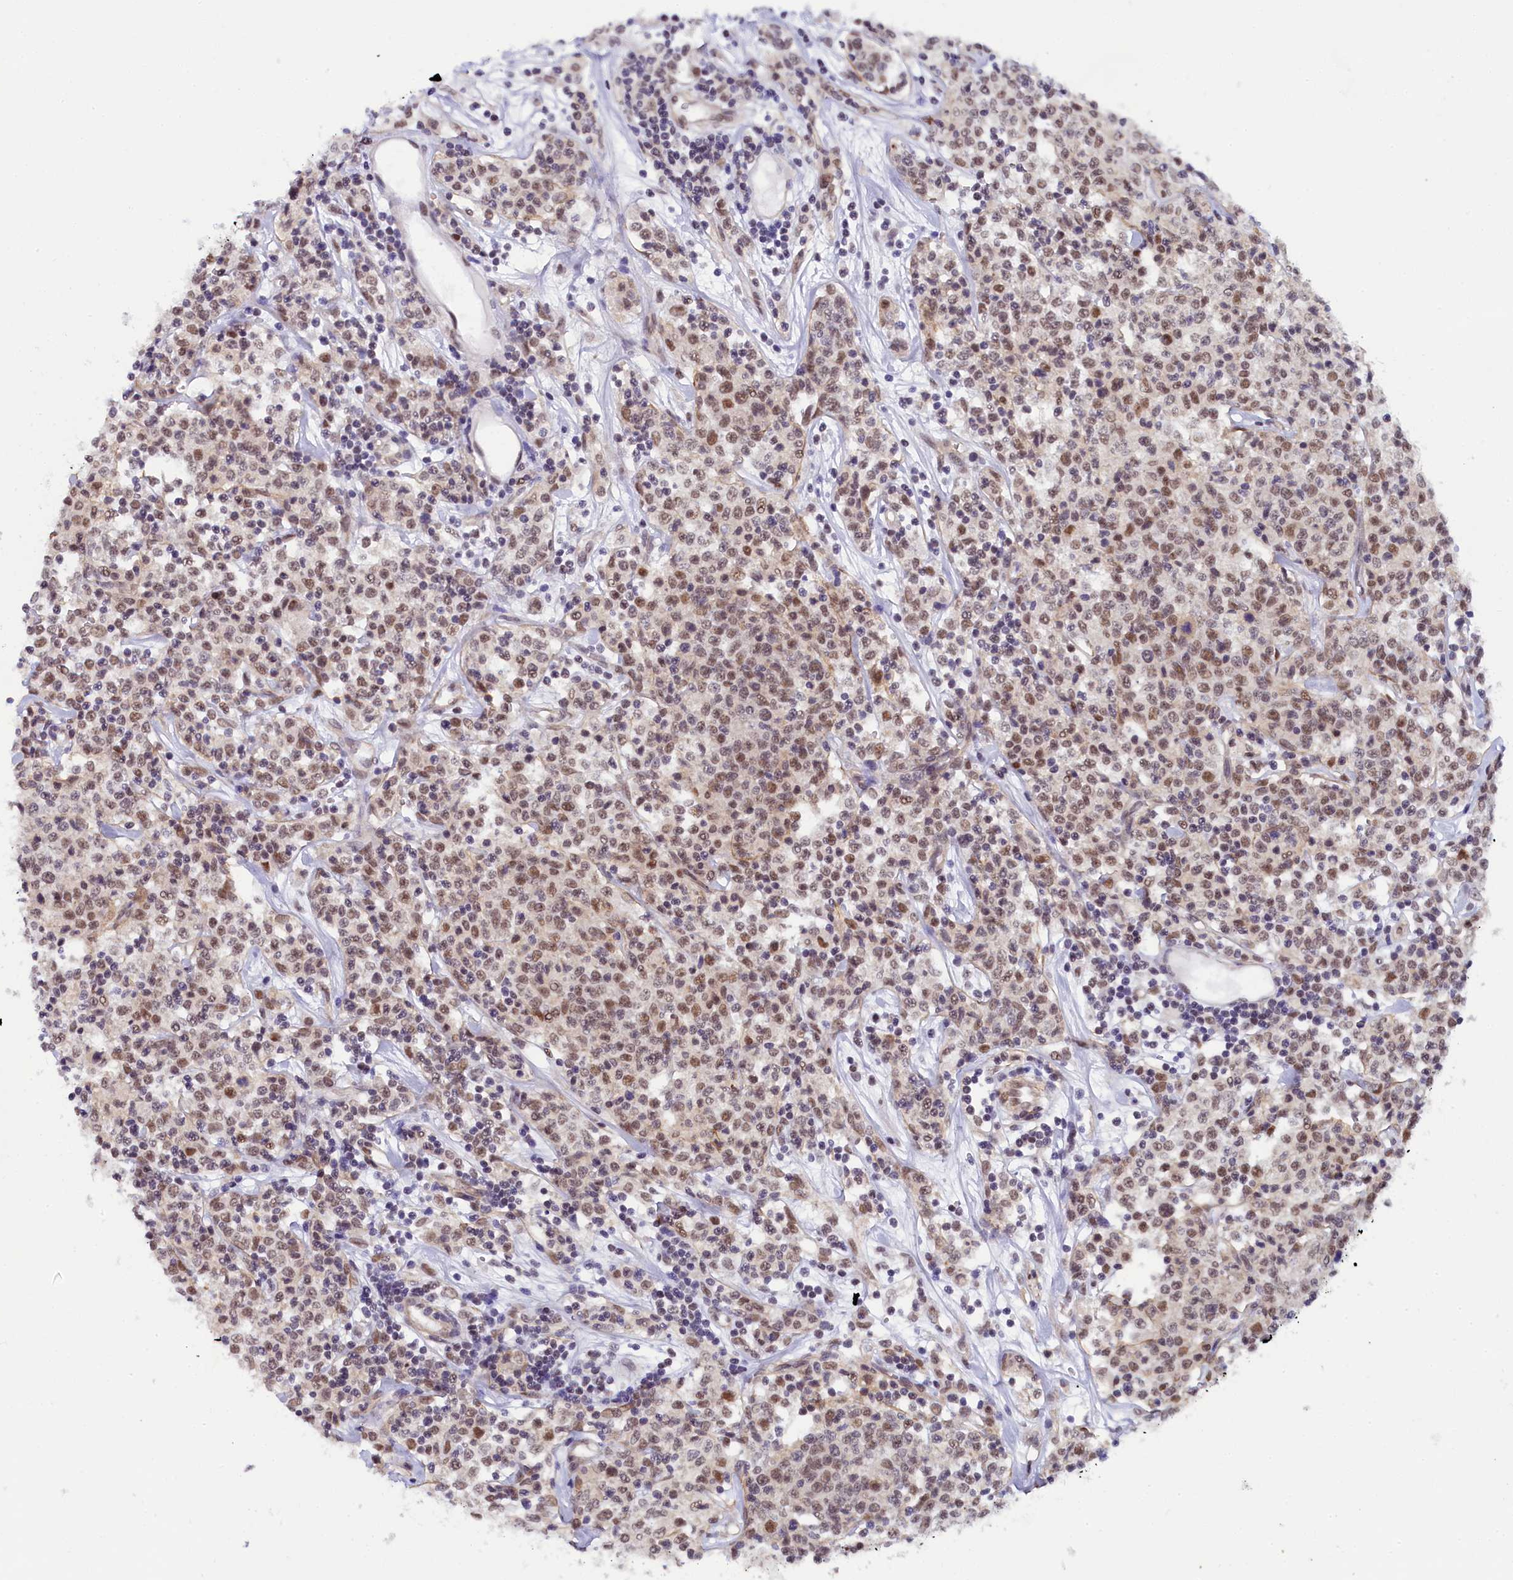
{"staining": {"intensity": "moderate", "quantity": ">75%", "location": "nuclear"}, "tissue": "lymphoma", "cell_type": "Tumor cells", "image_type": "cancer", "snomed": [{"axis": "morphology", "description": "Malignant lymphoma, non-Hodgkin's type, Low grade"}, {"axis": "topography", "description": "Small intestine"}], "caption": "Immunohistochemistry of human malignant lymphoma, non-Hodgkin's type (low-grade) reveals medium levels of moderate nuclear positivity in about >75% of tumor cells. The staining is performed using DAB (3,3'-diaminobenzidine) brown chromogen to label protein expression. The nuclei are counter-stained blue using hematoxylin.", "gene": "INTS14", "patient": {"sex": "female", "age": 59}}